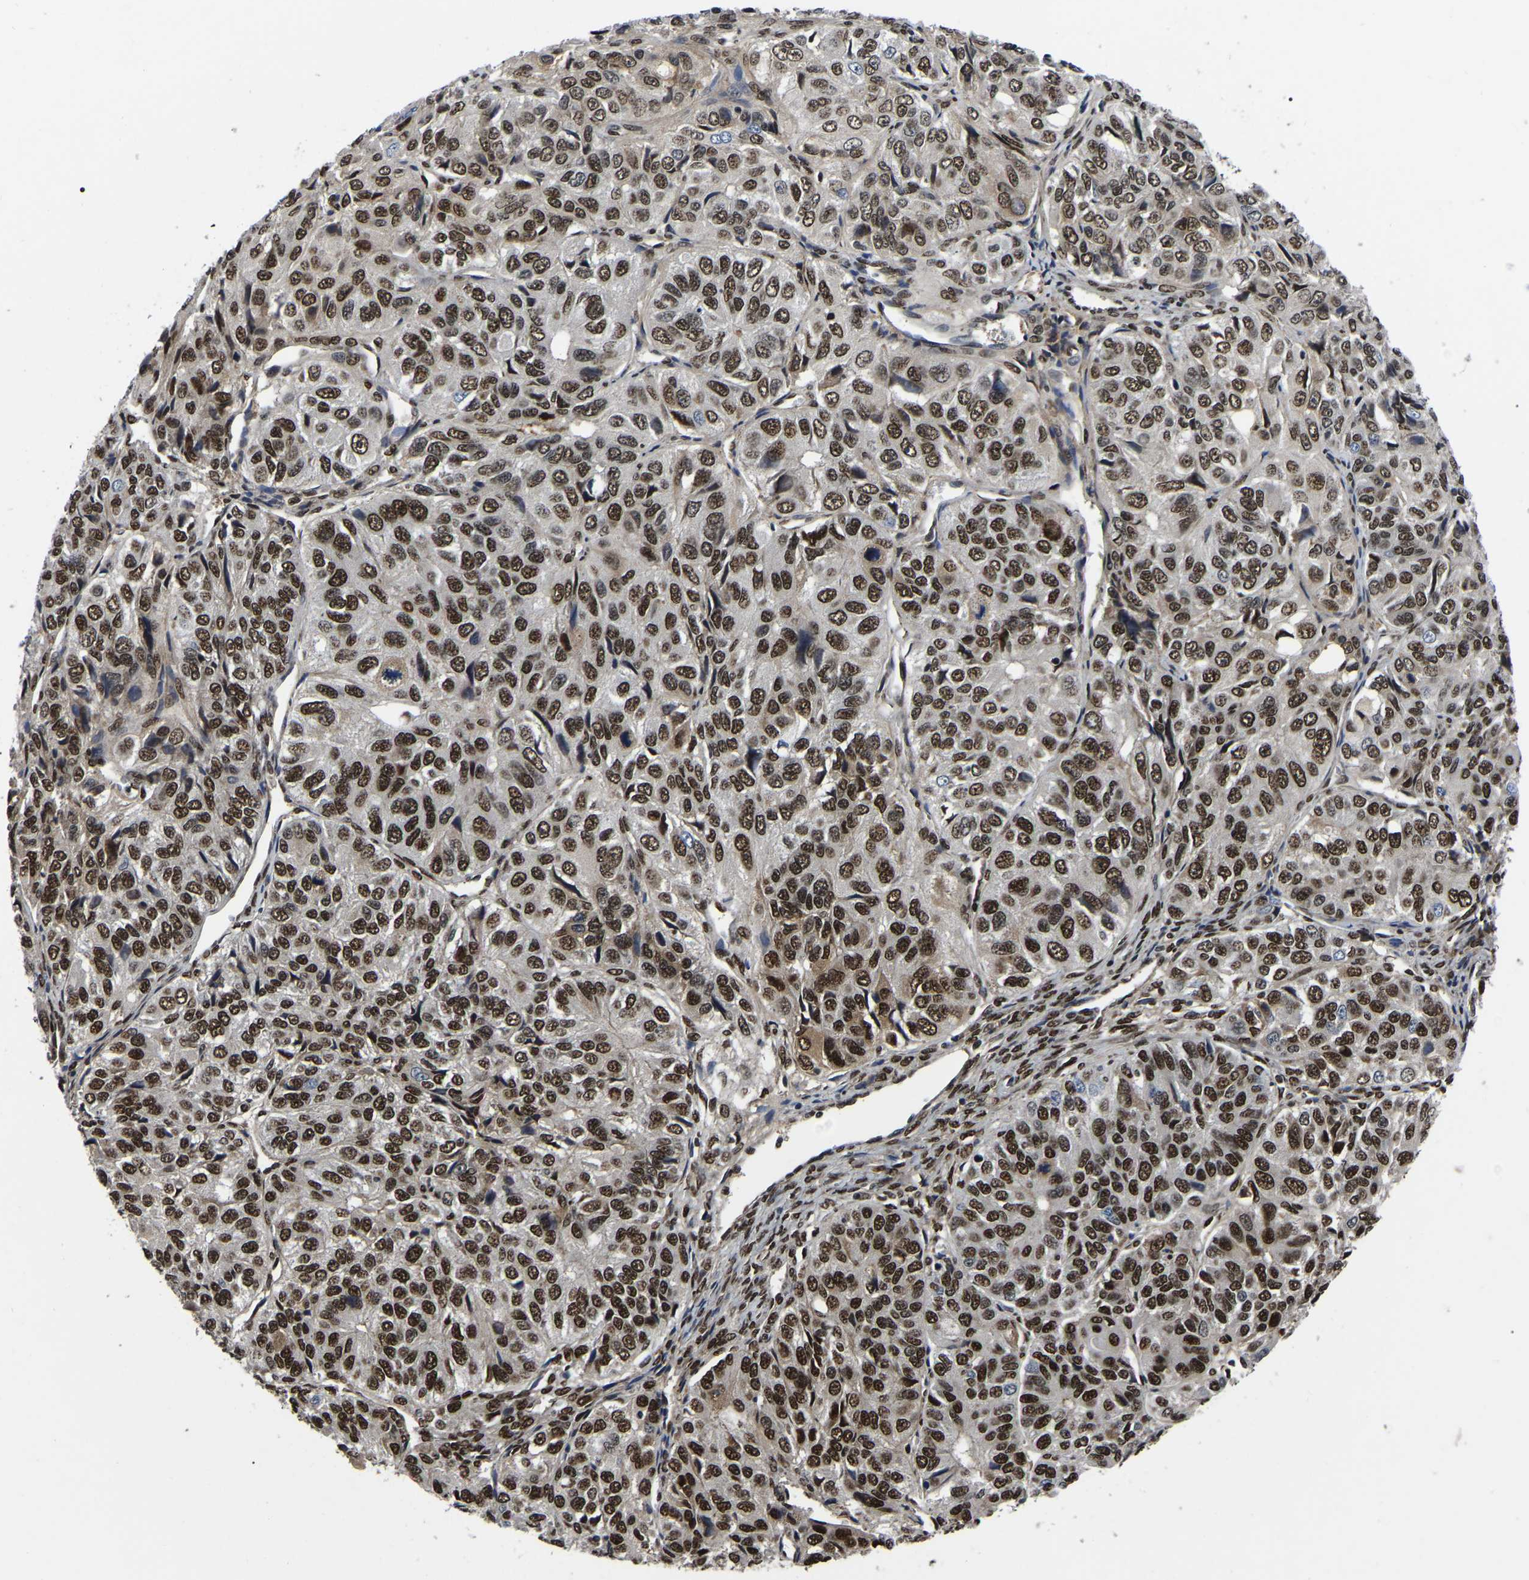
{"staining": {"intensity": "strong", "quantity": ">75%", "location": "nuclear"}, "tissue": "ovarian cancer", "cell_type": "Tumor cells", "image_type": "cancer", "snomed": [{"axis": "morphology", "description": "Carcinoma, endometroid"}, {"axis": "topography", "description": "Ovary"}], "caption": "Strong nuclear positivity is appreciated in approximately >75% of tumor cells in endometroid carcinoma (ovarian).", "gene": "TRIM35", "patient": {"sex": "female", "age": 51}}